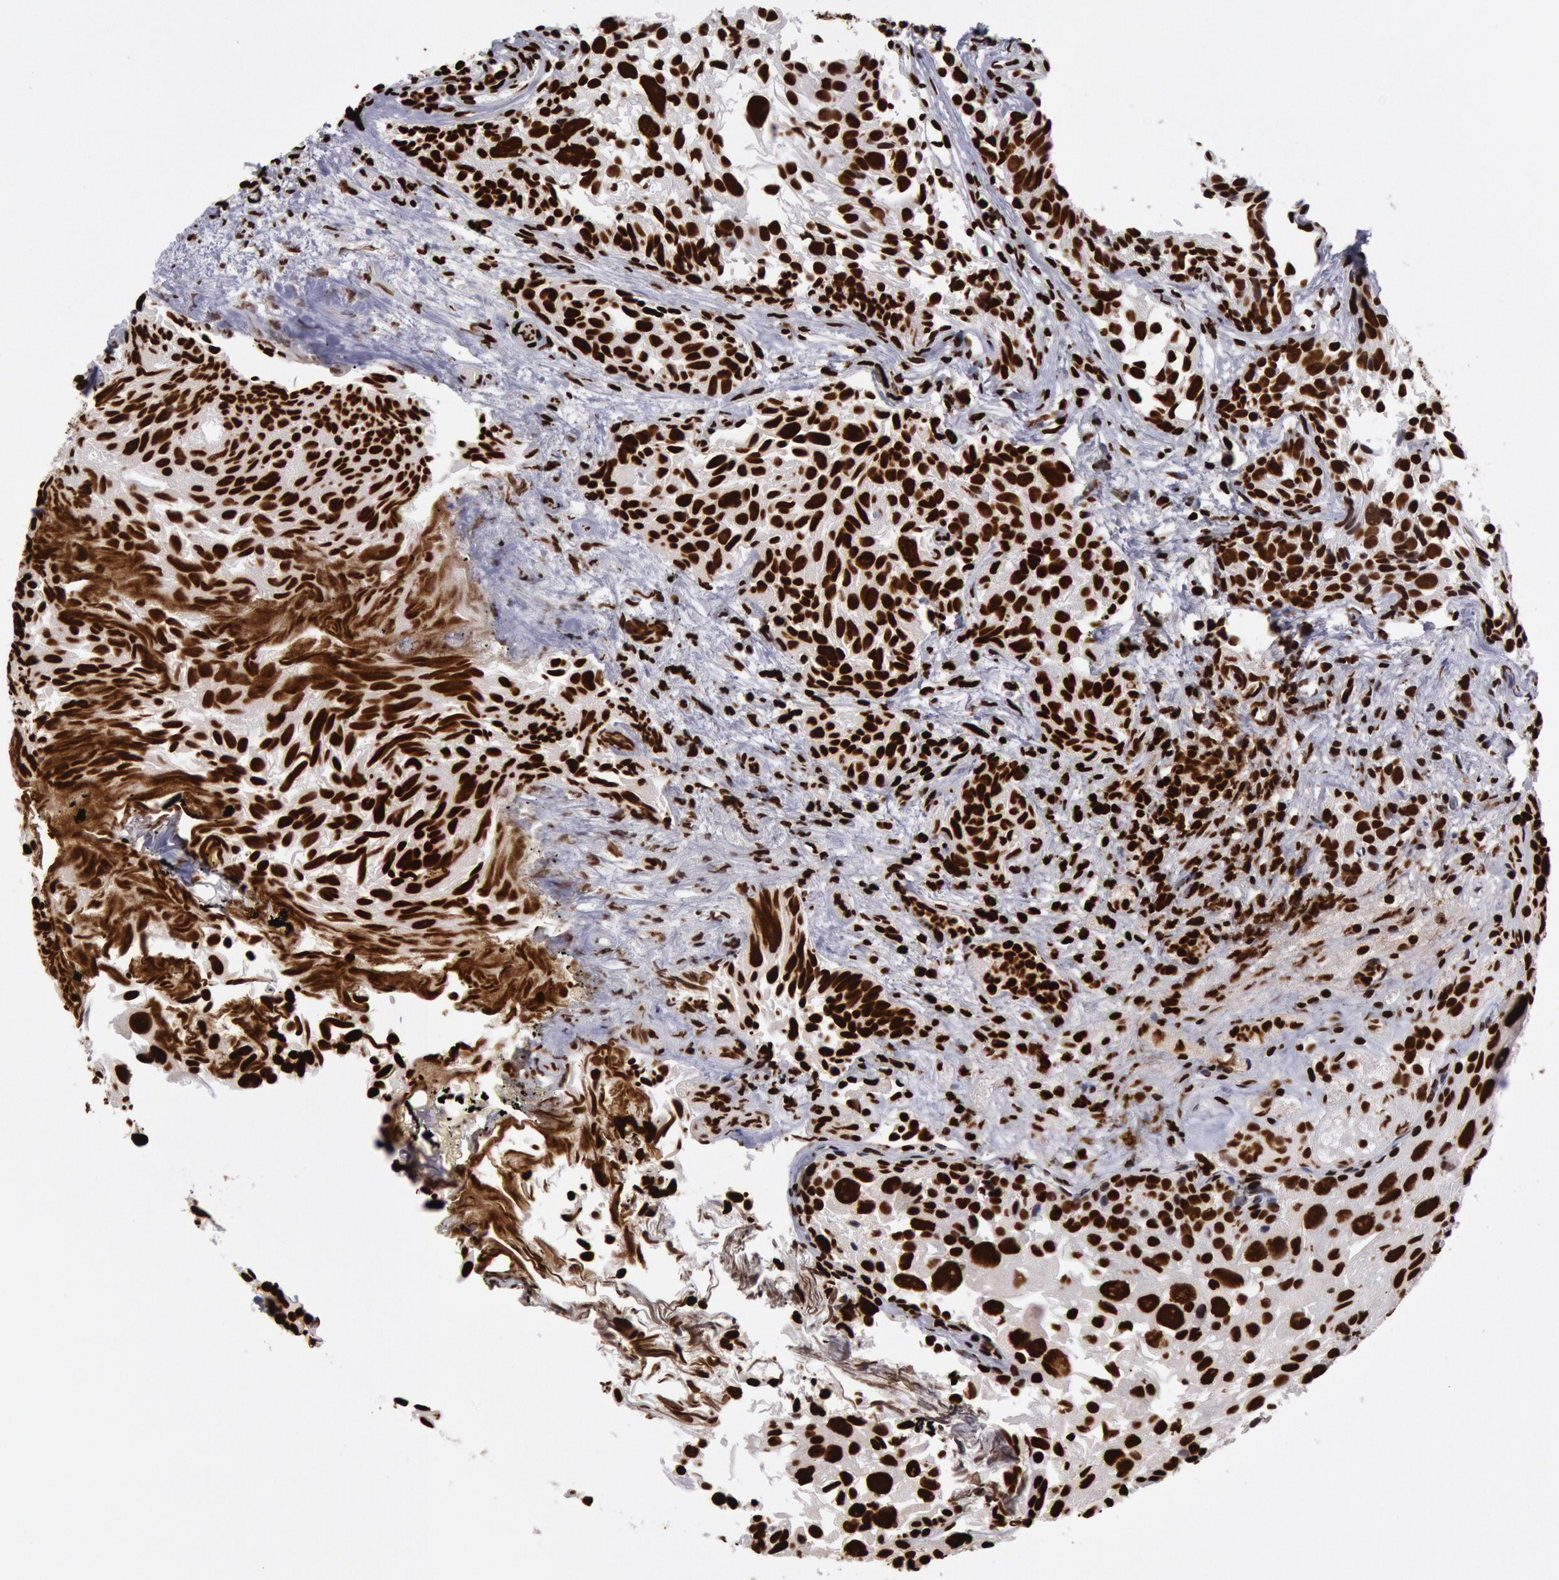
{"staining": {"intensity": "strong", "quantity": ">75%", "location": "nuclear"}, "tissue": "urothelial cancer", "cell_type": "Tumor cells", "image_type": "cancer", "snomed": [{"axis": "morphology", "description": "Urothelial carcinoma, High grade"}, {"axis": "topography", "description": "Urinary bladder"}], "caption": "Urothelial cancer tissue reveals strong nuclear positivity in approximately >75% of tumor cells (brown staining indicates protein expression, while blue staining denotes nuclei).", "gene": "H3-4", "patient": {"sex": "female", "age": 78}}